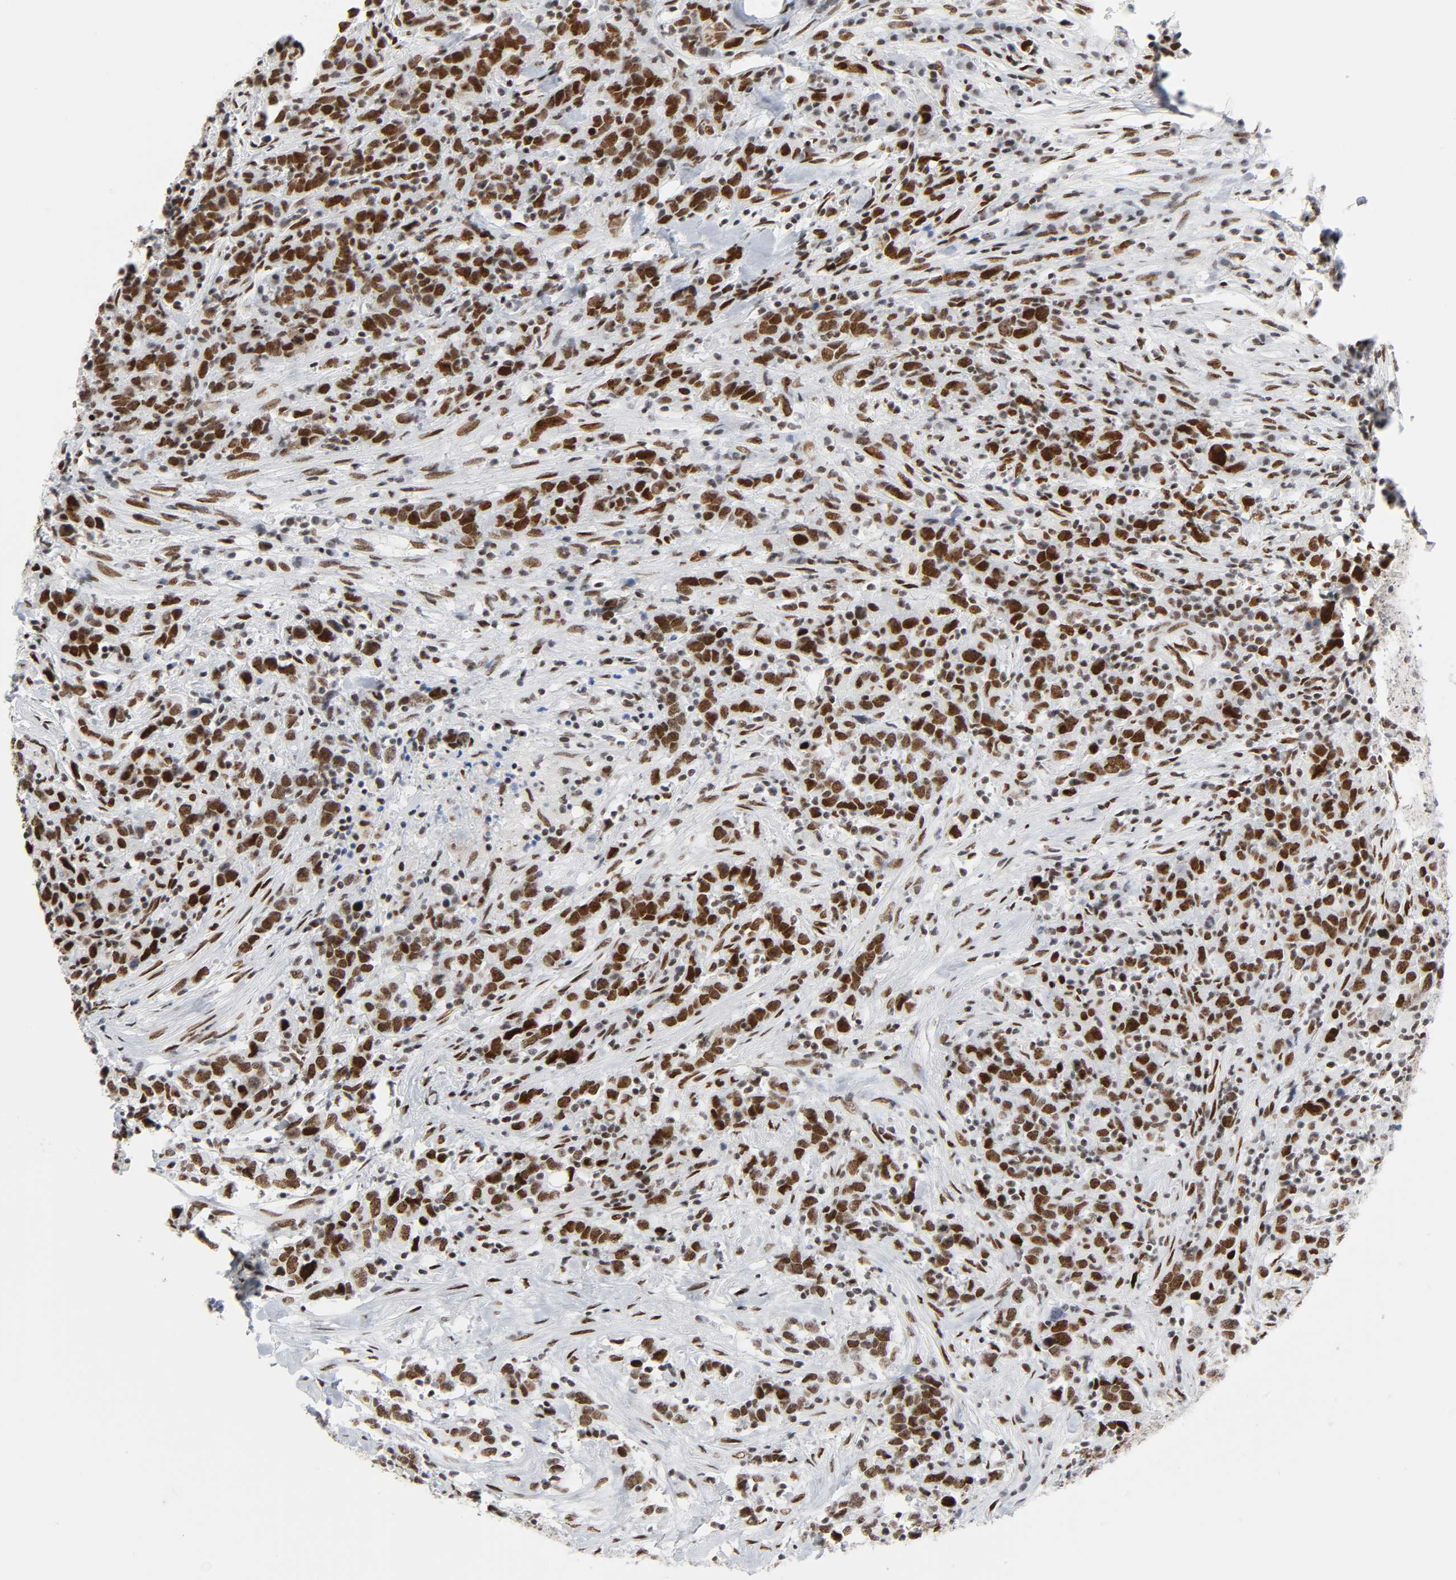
{"staining": {"intensity": "strong", "quantity": ">75%", "location": "nuclear"}, "tissue": "urothelial cancer", "cell_type": "Tumor cells", "image_type": "cancer", "snomed": [{"axis": "morphology", "description": "Urothelial carcinoma, High grade"}, {"axis": "topography", "description": "Urinary bladder"}], "caption": "Immunohistochemical staining of urothelial cancer exhibits high levels of strong nuclear protein positivity in about >75% of tumor cells.", "gene": "HSF1", "patient": {"sex": "male", "age": 61}}